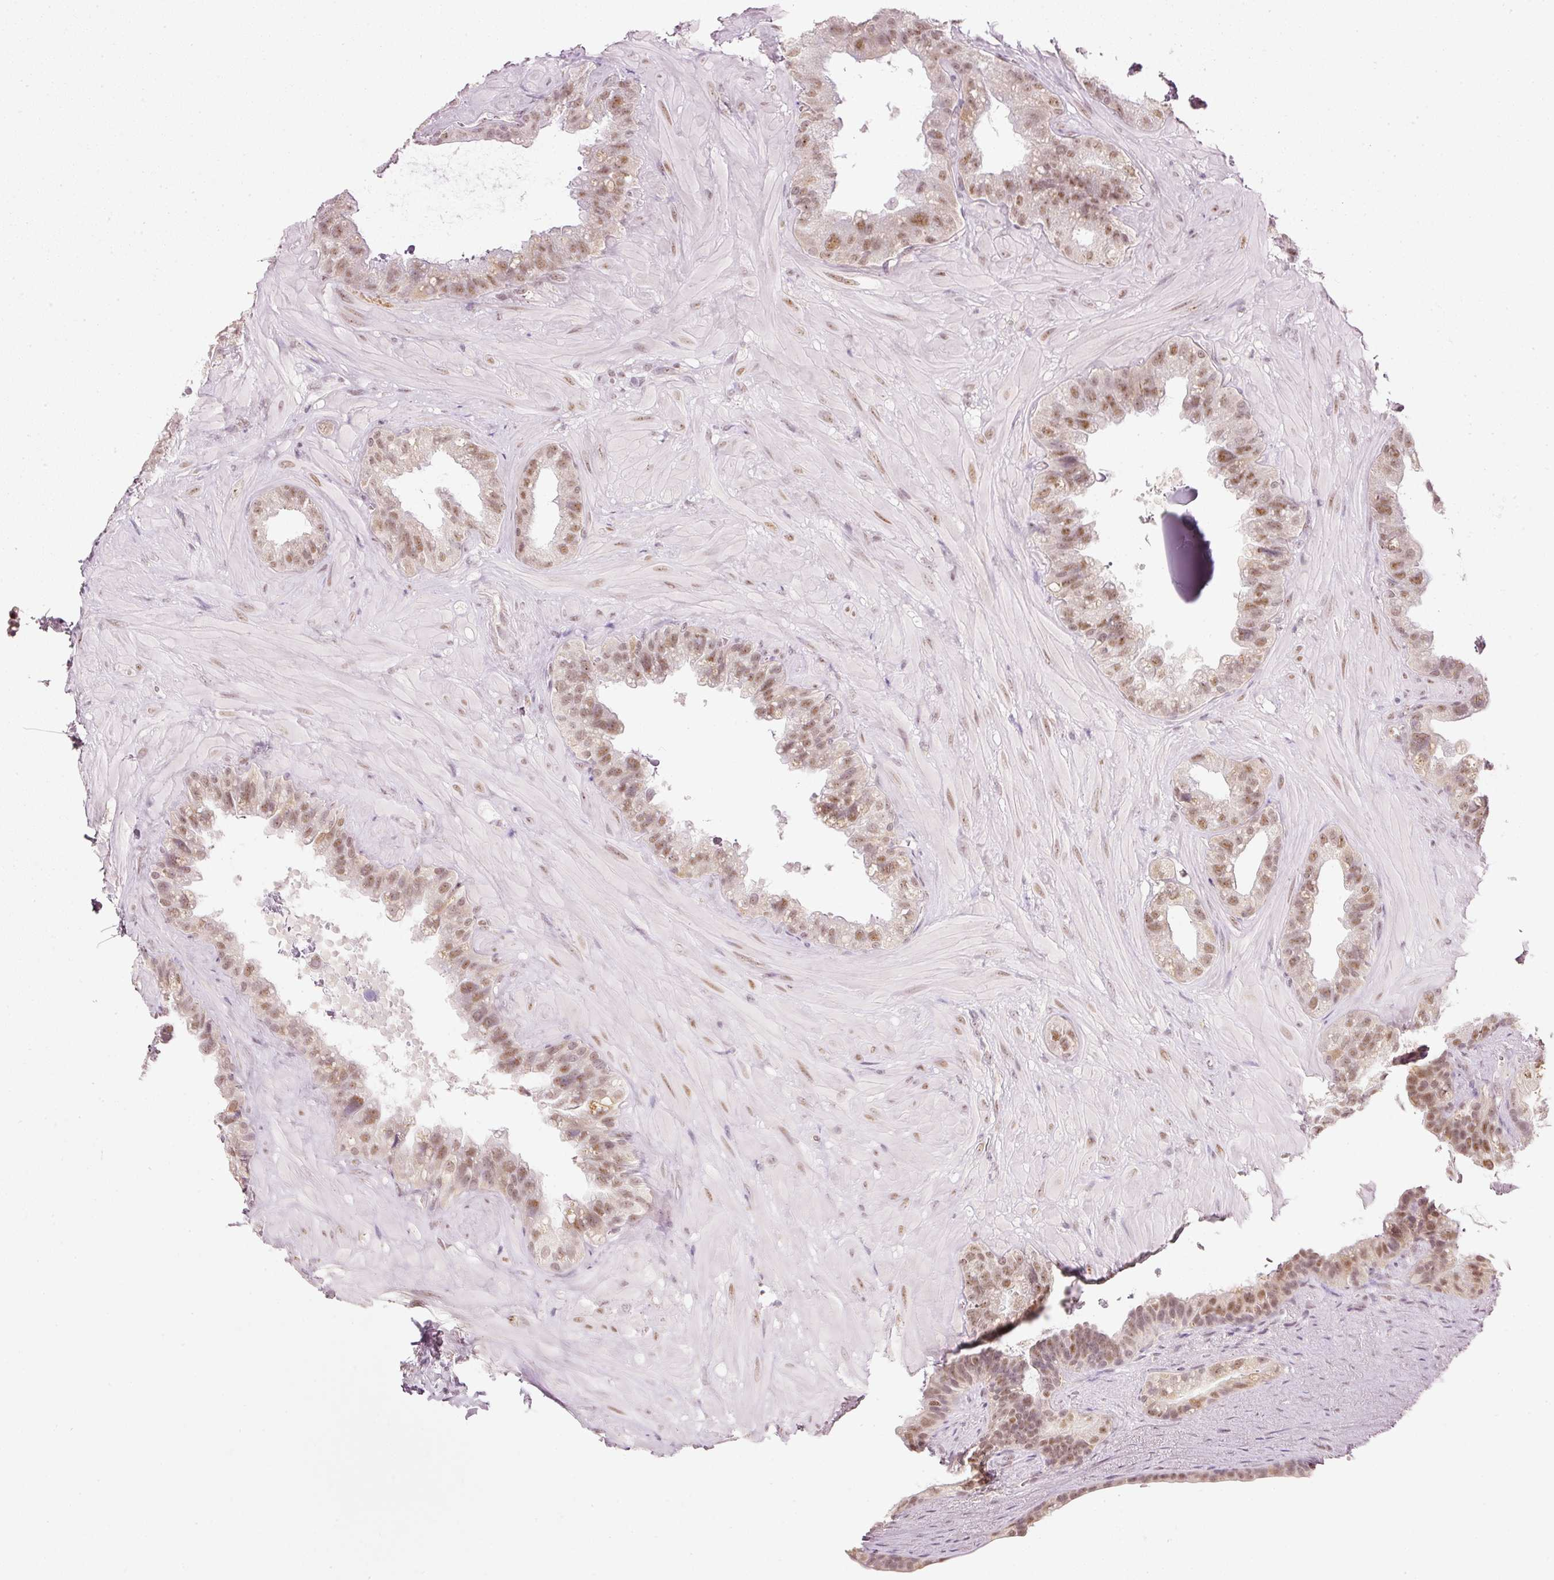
{"staining": {"intensity": "moderate", "quantity": "25%-75%", "location": "nuclear"}, "tissue": "seminal vesicle", "cell_type": "Glandular cells", "image_type": "normal", "snomed": [{"axis": "morphology", "description": "Normal tissue, NOS"}, {"axis": "topography", "description": "Seminal veicle"}, {"axis": "topography", "description": "Peripheral nerve tissue"}], "caption": "Normal seminal vesicle shows moderate nuclear expression in about 25%-75% of glandular cells.", "gene": "FSTL3", "patient": {"sex": "male", "age": 76}}